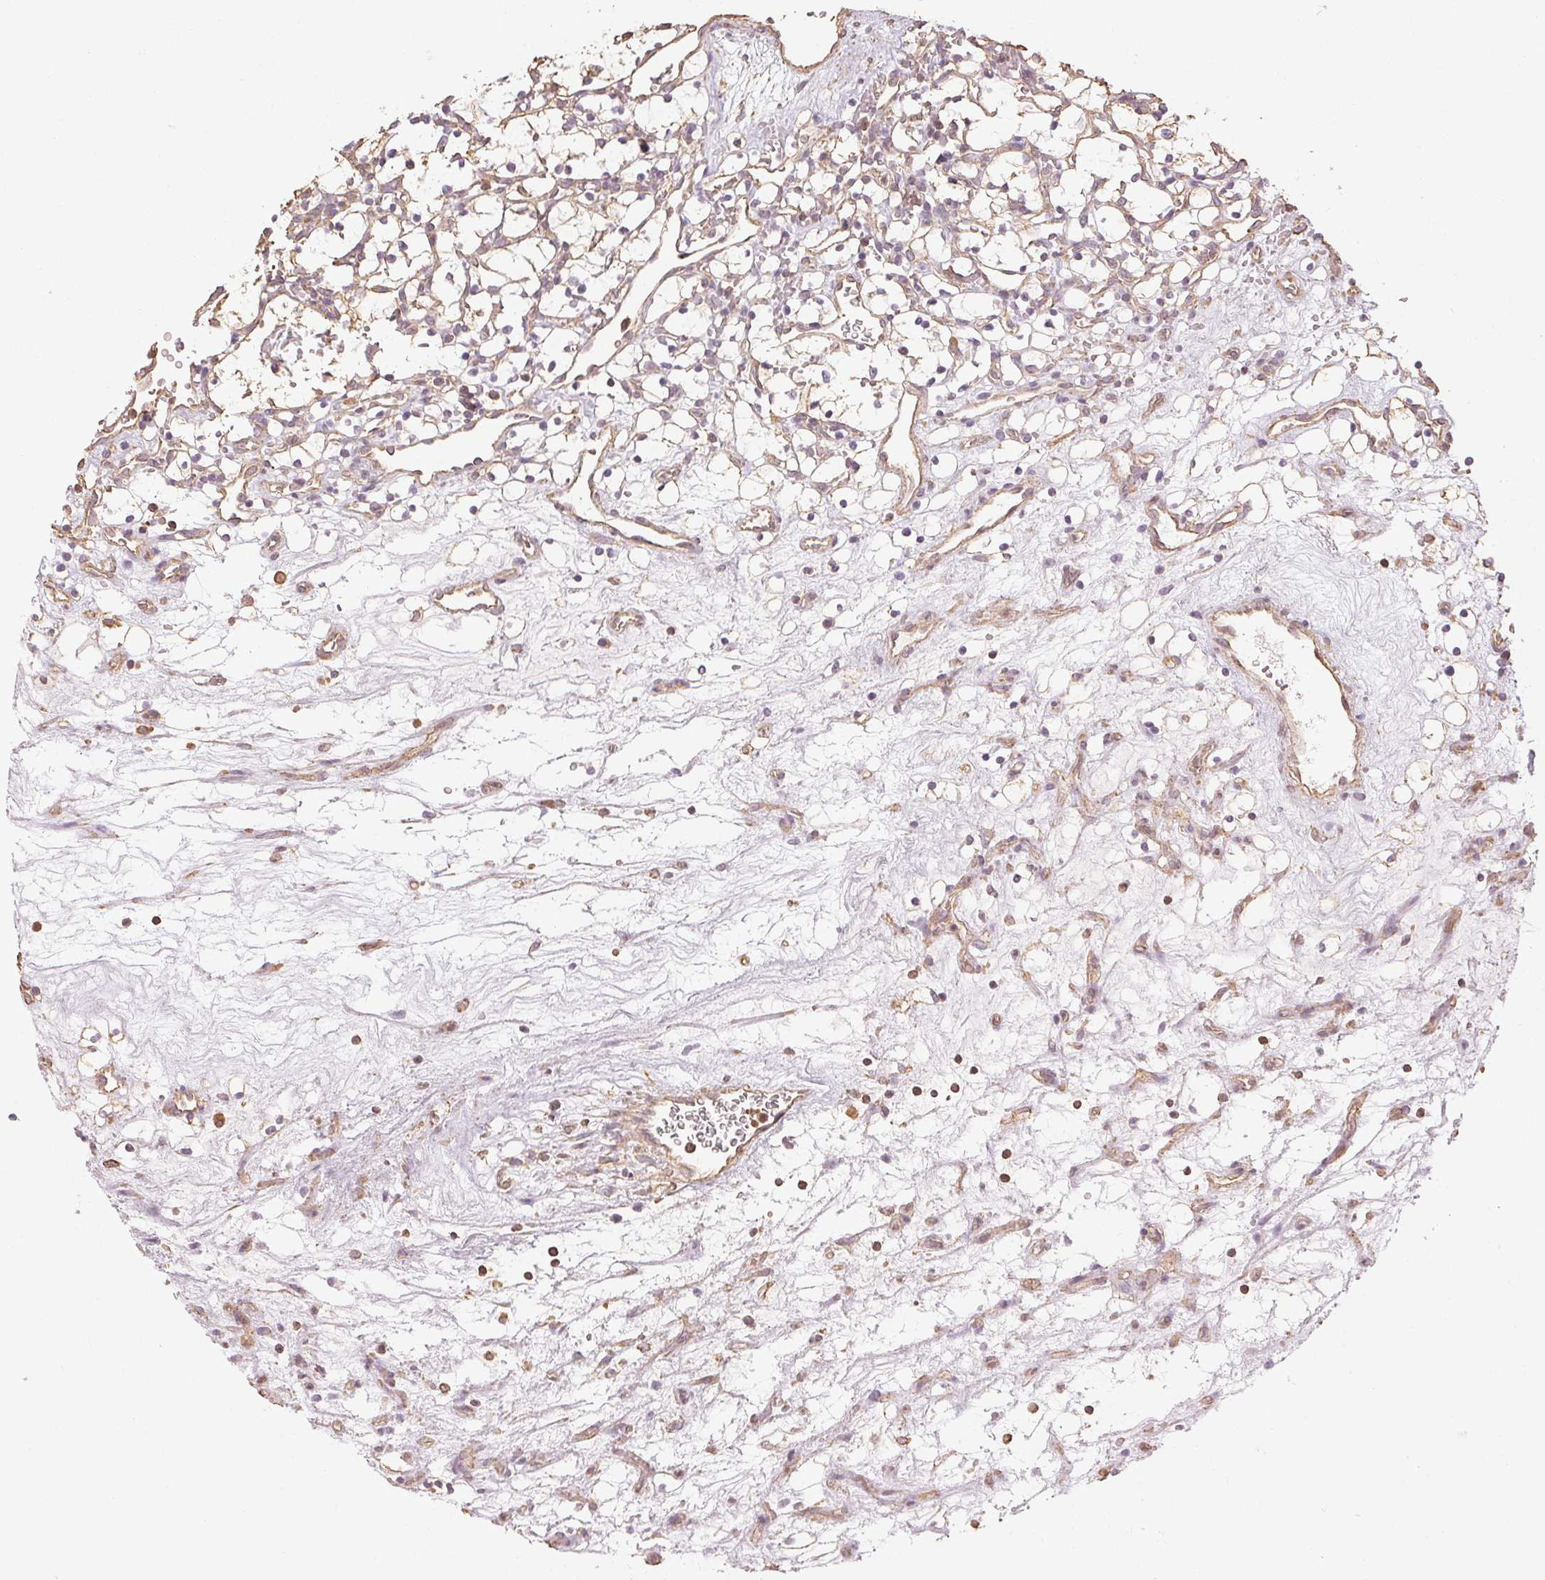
{"staining": {"intensity": "negative", "quantity": "none", "location": "none"}, "tissue": "renal cancer", "cell_type": "Tumor cells", "image_type": "cancer", "snomed": [{"axis": "morphology", "description": "Adenocarcinoma, NOS"}, {"axis": "topography", "description": "Kidney"}], "caption": "Tumor cells are negative for protein expression in human renal cancer (adenocarcinoma). (Immunohistochemistry (ihc), brightfield microscopy, high magnification).", "gene": "COL7A1", "patient": {"sex": "female", "age": 69}}